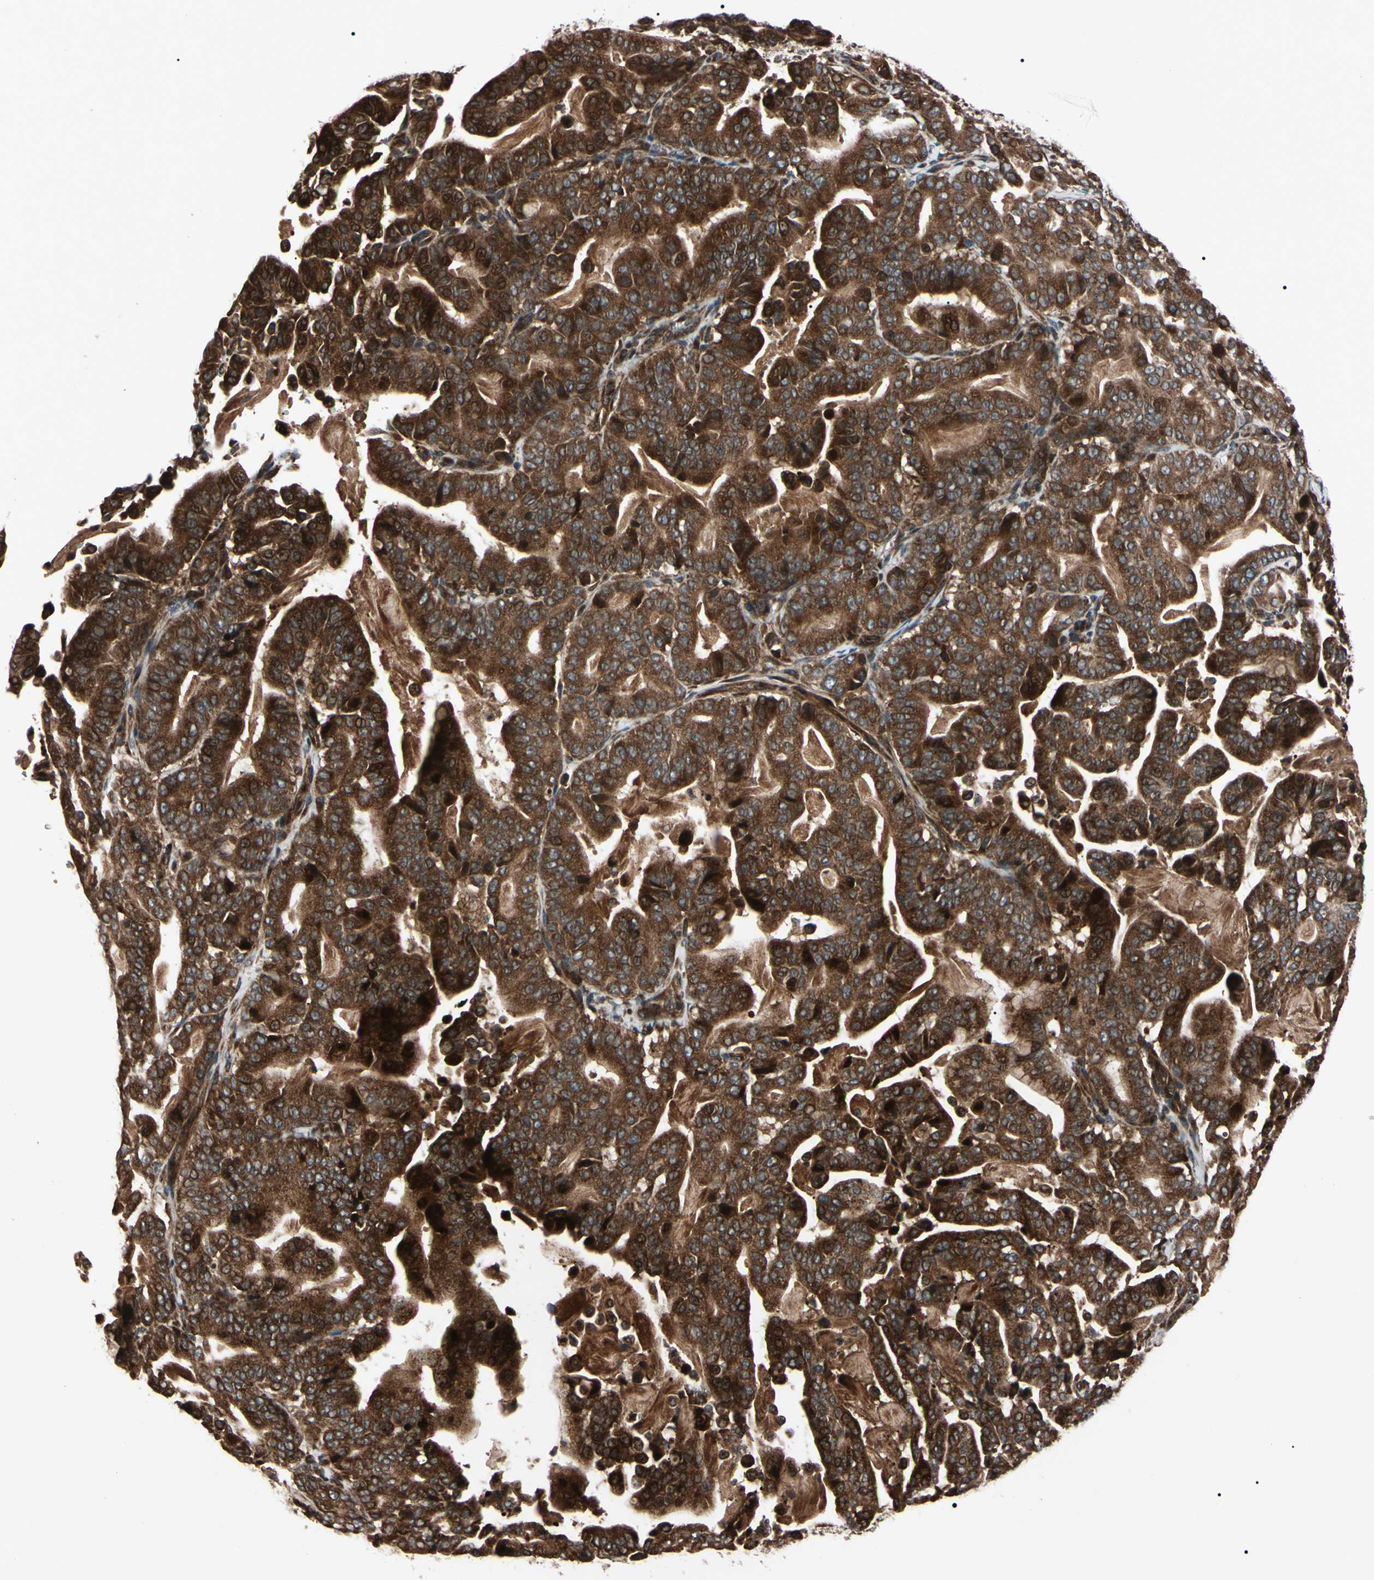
{"staining": {"intensity": "strong", "quantity": ">75%", "location": "cytoplasmic/membranous"}, "tissue": "pancreatic cancer", "cell_type": "Tumor cells", "image_type": "cancer", "snomed": [{"axis": "morphology", "description": "Adenocarcinoma, NOS"}, {"axis": "topography", "description": "Pancreas"}], "caption": "High-power microscopy captured an immunohistochemistry image of pancreatic adenocarcinoma, revealing strong cytoplasmic/membranous staining in about >75% of tumor cells. (Stains: DAB (3,3'-diaminobenzidine) in brown, nuclei in blue, Microscopy: brightfield microscopy at high magnification).", "gene": "GUCY1B1", "patient": {"sex": "male", "age": 63}}